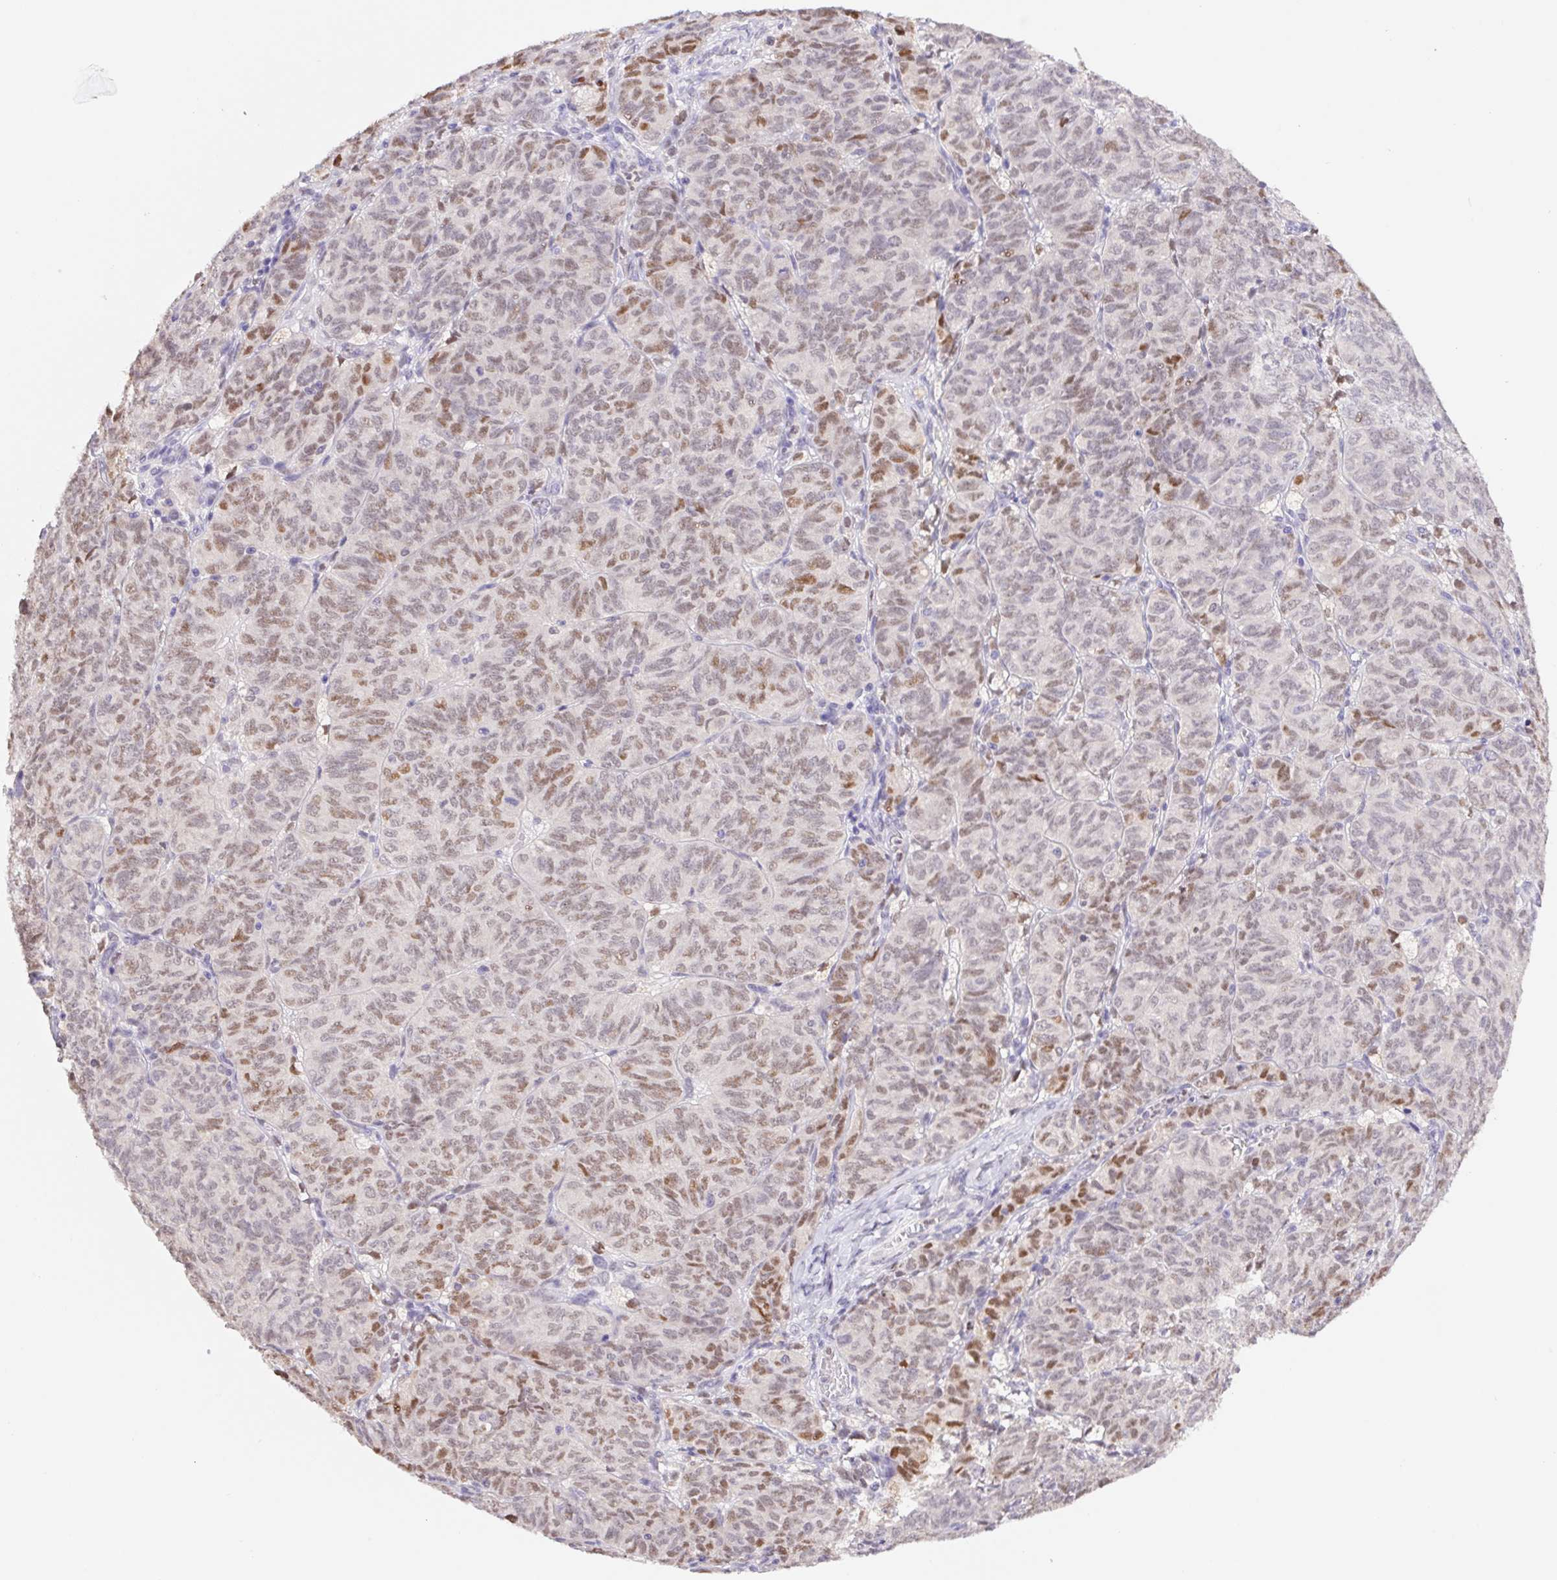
{"staining": {"intensity": "moderate", "quantity": "<25%", "location": "nuclear"}, "tissue": "ovarian cancer", "cell_type": "Tumor cells", "image_type": "cancer", "snomed": [{"axis": "morphology", "description": "Carcinoma, endometroid"}, {"axis": "topography", "description": "Ovary"}], "caption": "High-power microscopy captured an immunohistochemistry micrograph of ovarian cancer (endometroid carcinoma), revealing moderate nuclear staining in about <25% of tumor cells. (DAB (3,3'-diaminobenzidine) = brown stain, brightfield microscopy at high magnification).", "gene": "L3MBTL4", "patient": {"sex": "female", "age": 80}}